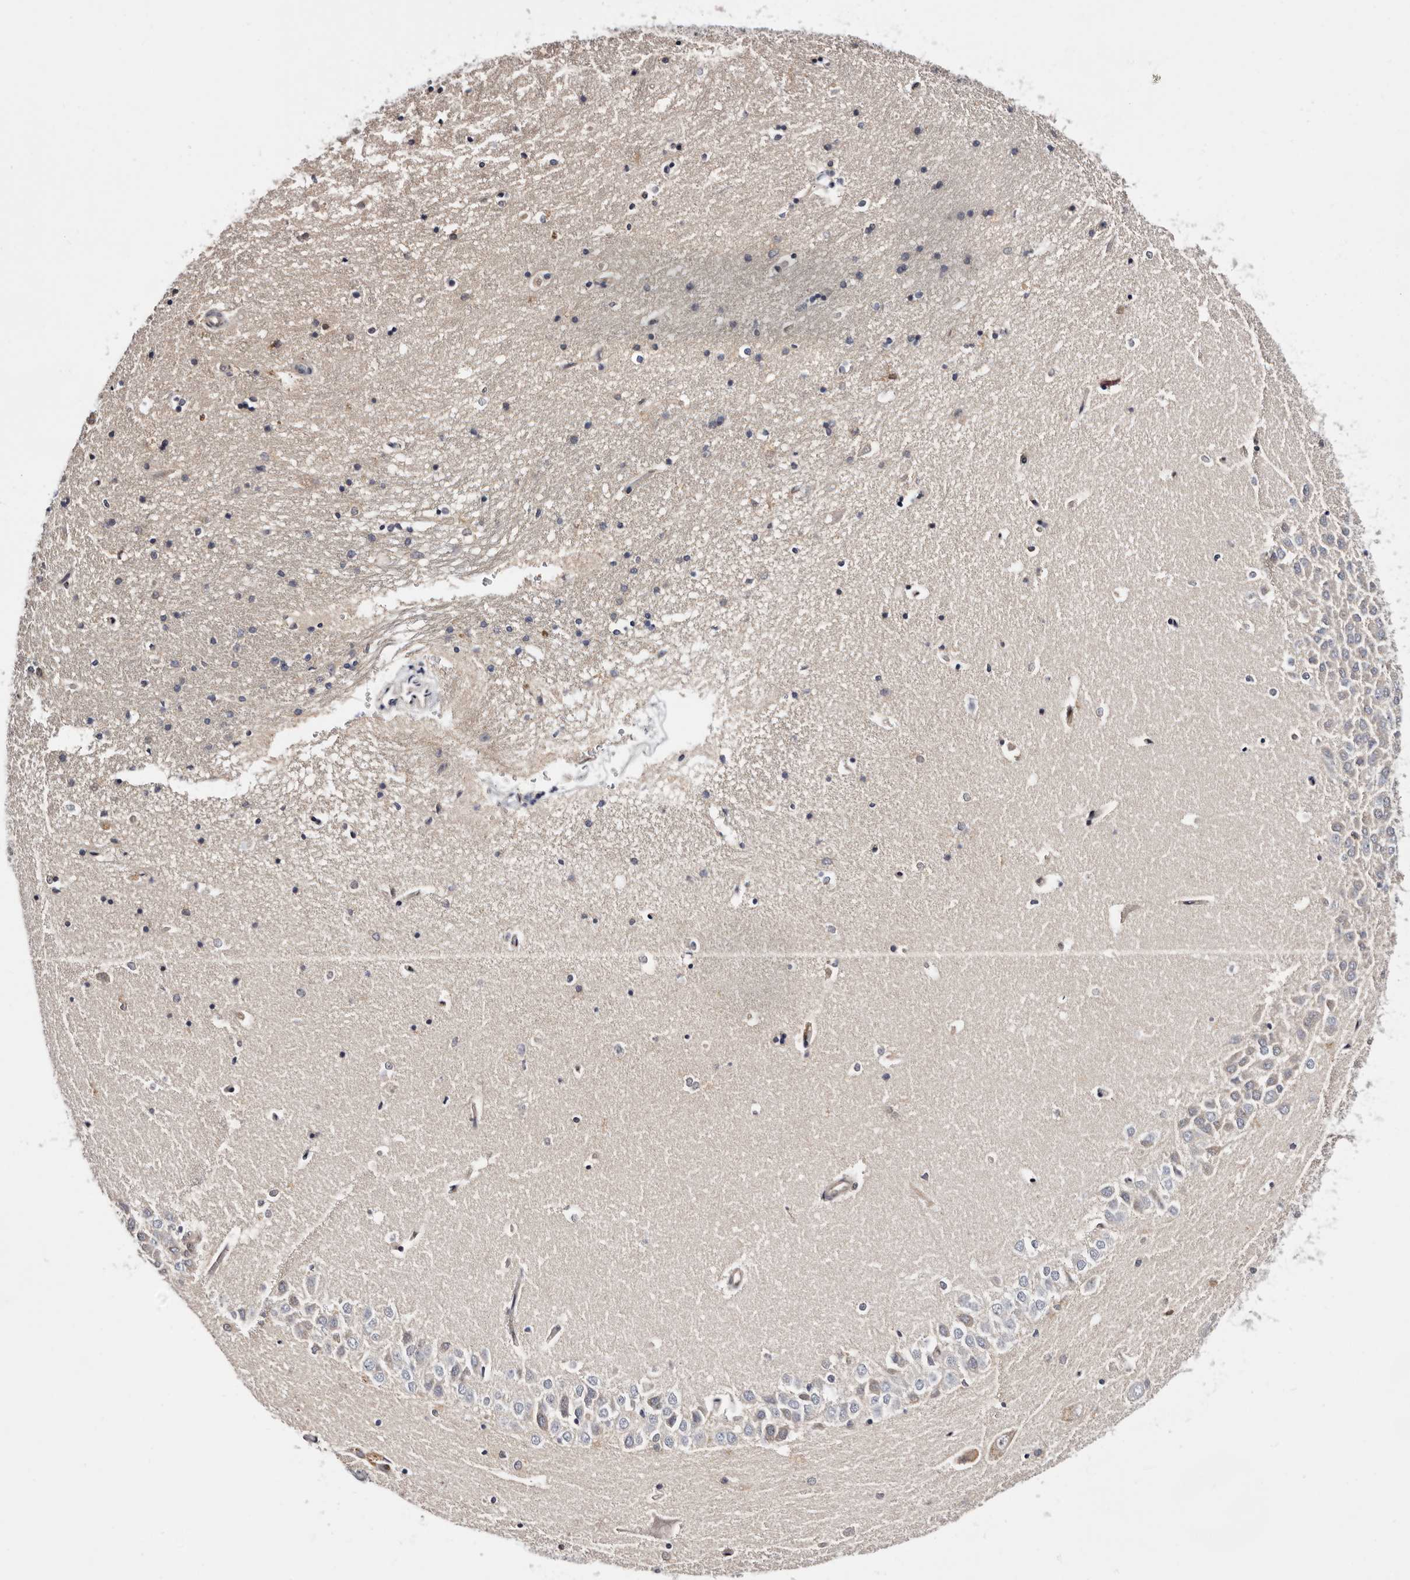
{"staining": {"intensity": "negative", "quantity": "none", "location": "none"}, "tissue": "hippocampus", "cell_type": "Glial cells", "image_type": "normal", "snomed": [{"axis": "morphology", "description": "Normal tissue, NOS"}, {"axis": "topography", "description": "Hippocampus"}], "caption": "This is a micrograph of immunohistochemistry staining of unremarkable hippocampus, which shows no expression in glial cells.", "gene": "TP53I3", "patient": {"sex": "male", "age": 45}}